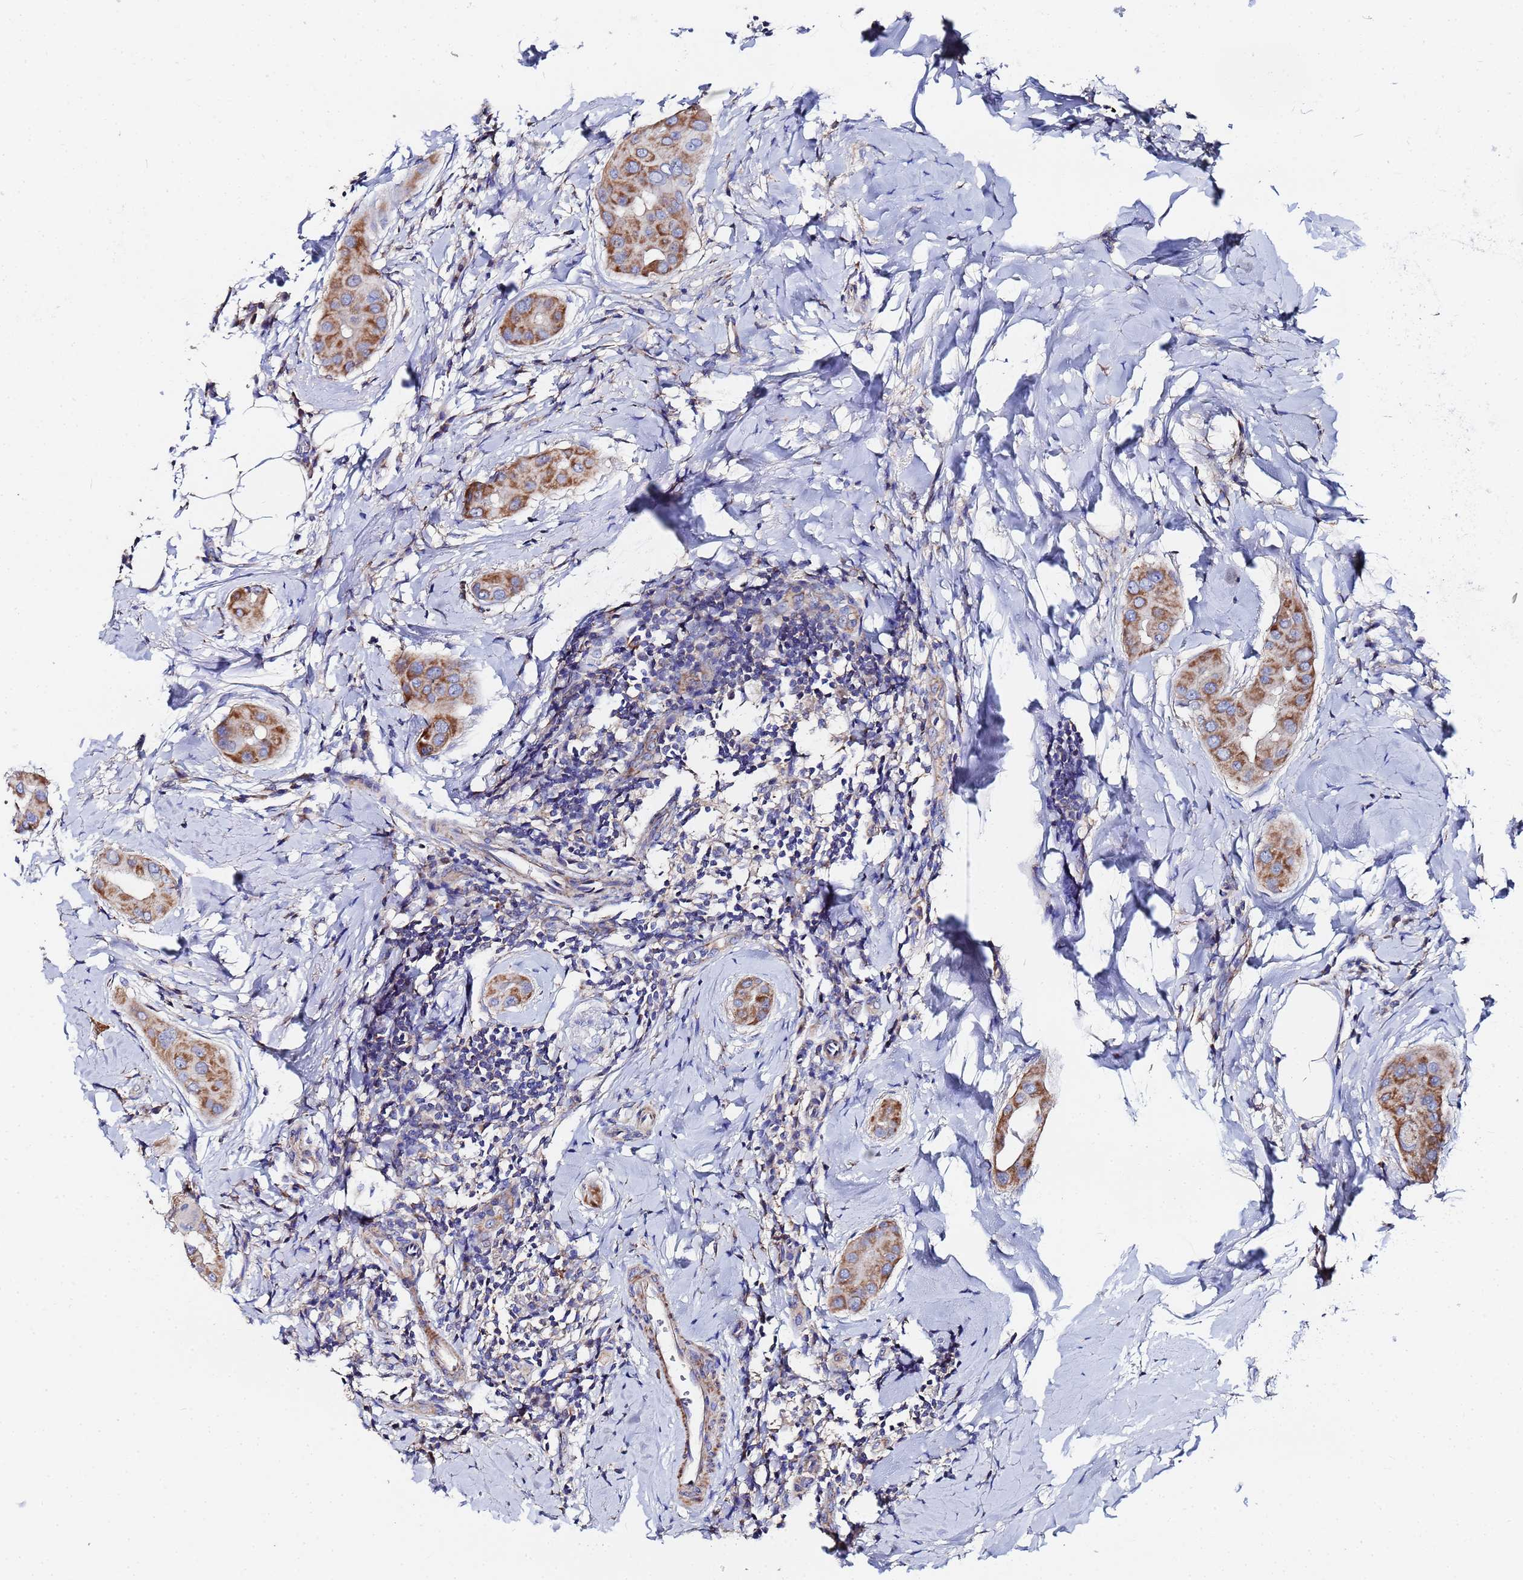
{"staining": {"intensity": "moderate", "quantity": ">75%", "location": "cytoplasmic/membranous"}, "tissue": "thyroid cancer", "cell_type": "Tumor cells", "image_type": "cancer", "snomed": [{"axis": "morphology", "description": "Papillary adenocarcinoma, NOS"}, {"axis": "topography", "description": "Thyroid gland"}], "caption": "High-power microscopy captured an IHC image of thyroid papillary adenocarcinoma, revealing moderate cytoplasmic/membranous positivity in about >75% of tumor cells. The staining was performed using DAB (3,3'-diaminobenzidine) to visualize the protein expression in brown, while the nuclei were stained in blue with hematoxylin (Magnification: 20x).", "gene": "FAHD2A", "patient": {"sex": "male", "age": 33}}